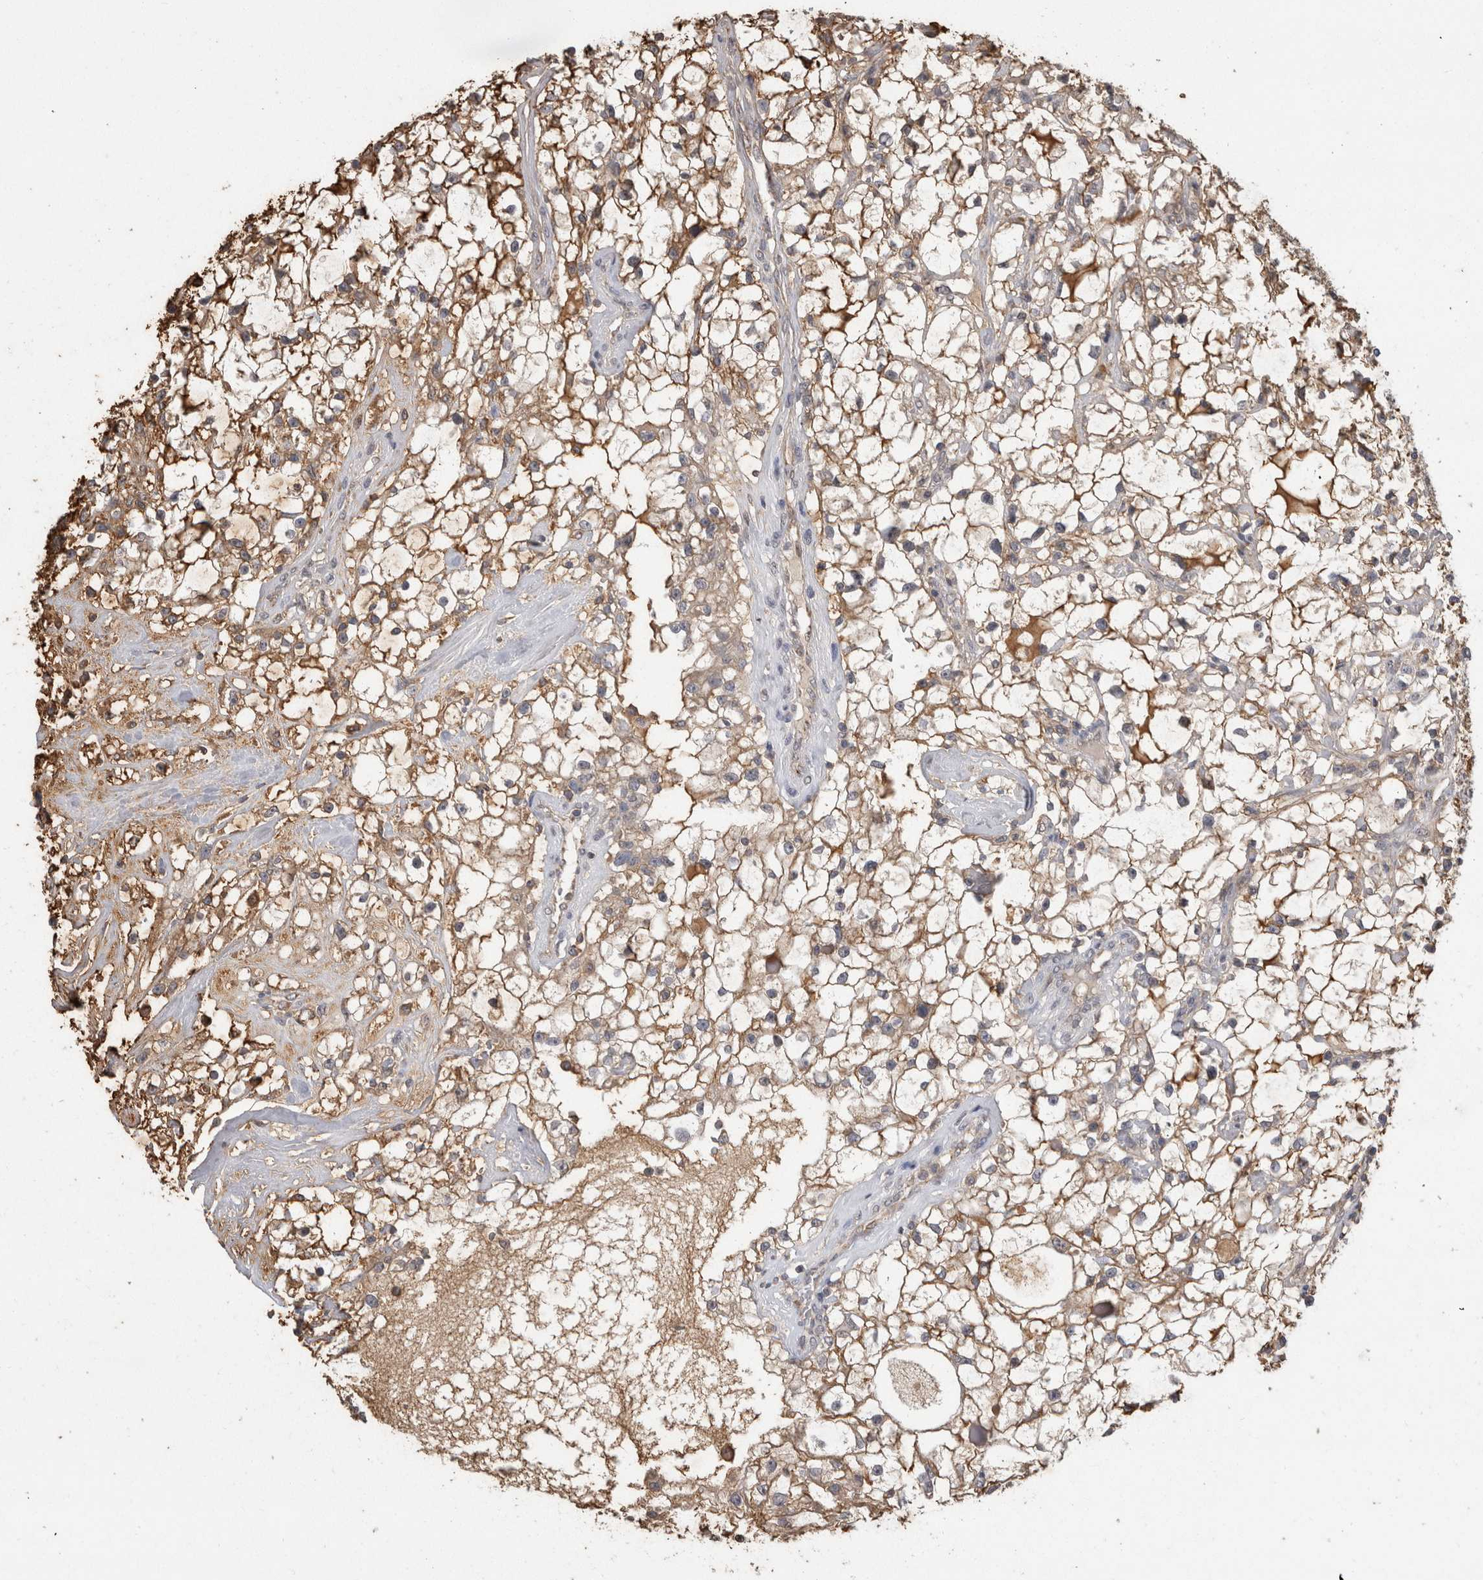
{"staining": {"intensity": "moderate", "quantity": ">75%", "location": "cytoplasmic/membranous"}, "tissue": "renal cancer", "cell_type": "Tumor cells", "image_type": "cancer", "snomed": [{"axis": "morphology", "description": "Adenocarcinoma, NOS"}, {"axis": "topography", "description": "Kidney"}], "caption": "Human renal cancer (adenocarcinoma) stained with a protein marker shows moderate staining in tumor cells.", "gene": "PREP", "patient": {"sex": "female", "age": 60}}